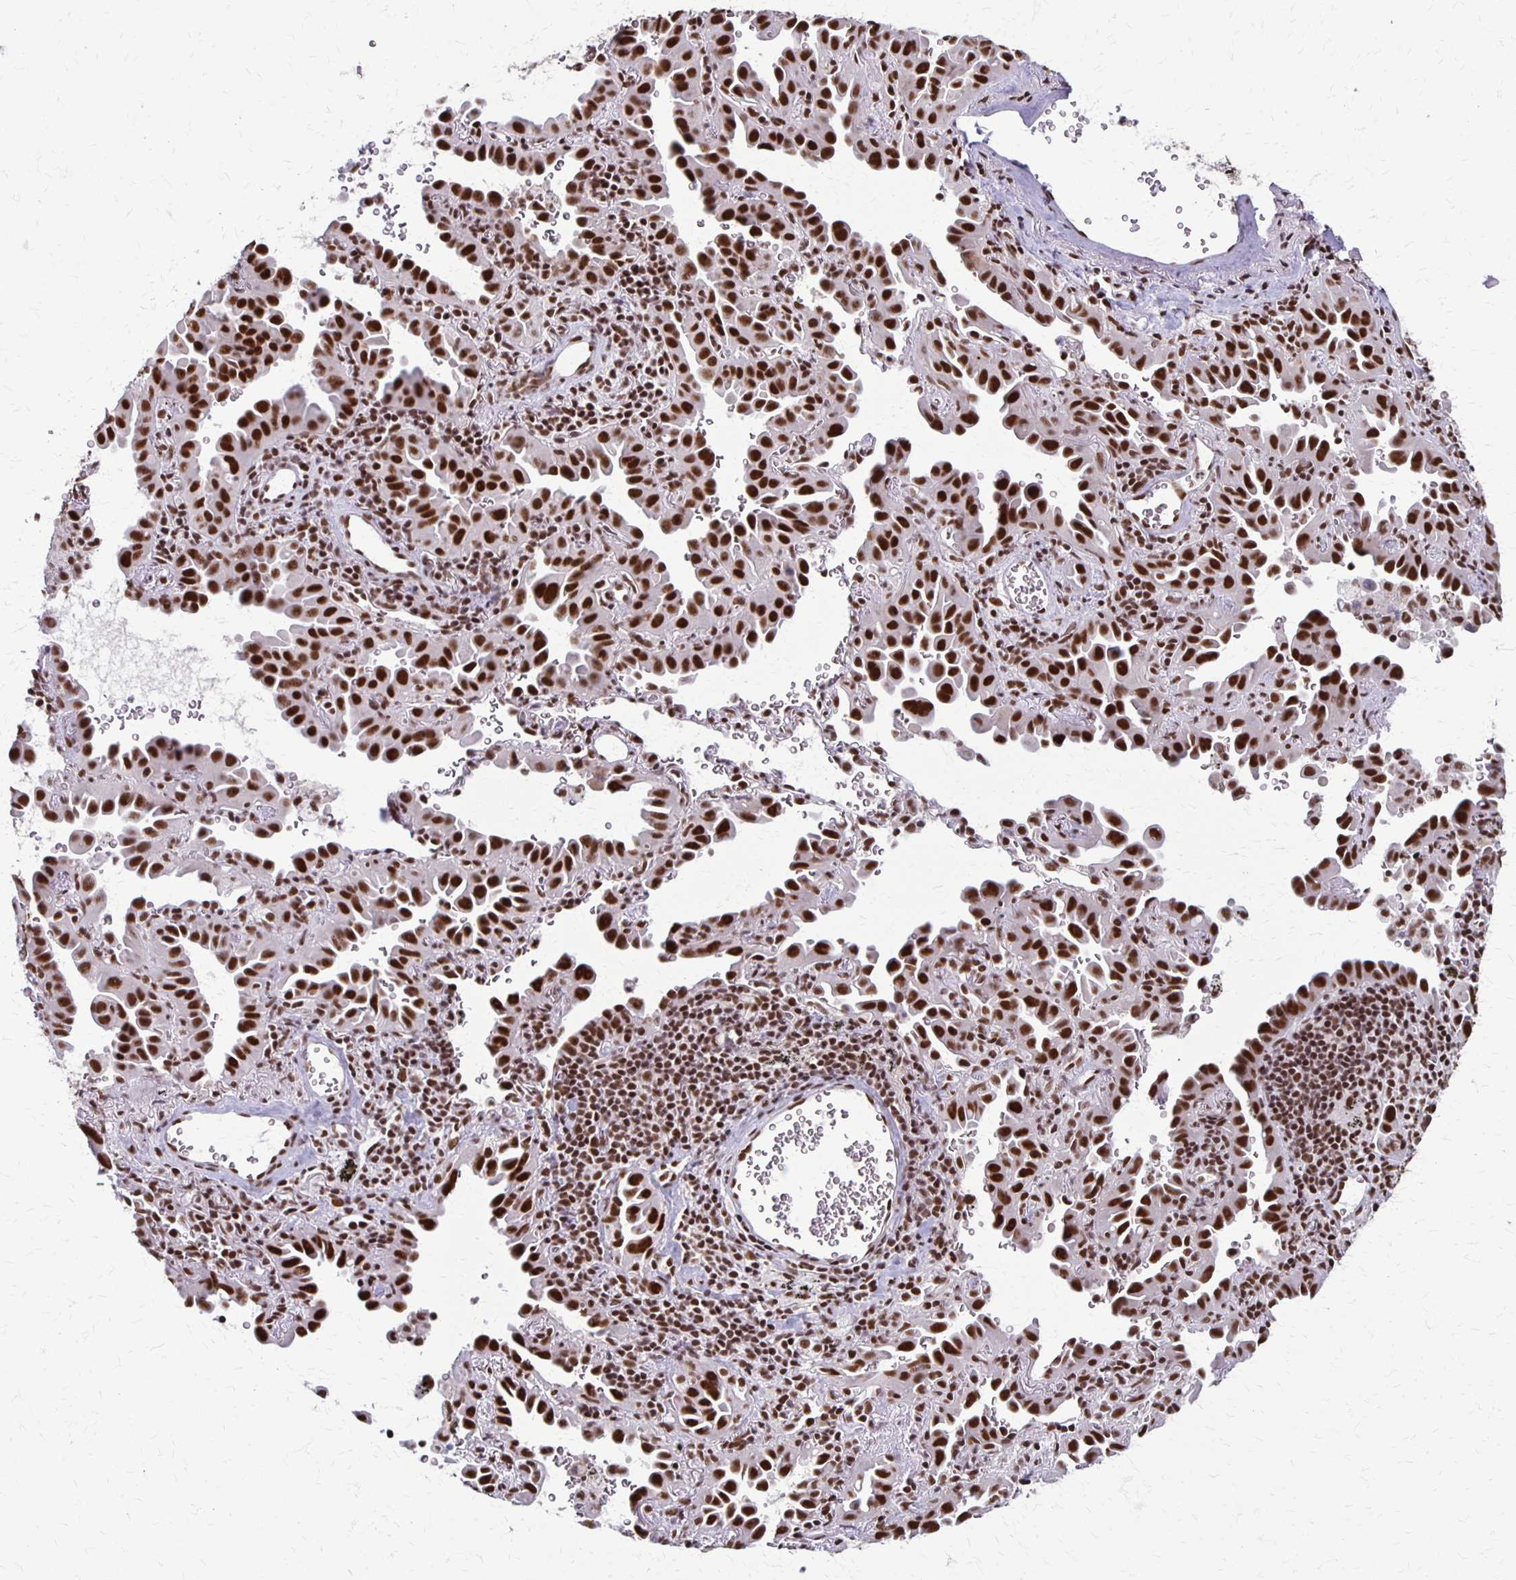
{"staining": {"intensity": "strong", "quantity": ">75%", "location": "nuclear"}, "tissue": "lung cancer", "cell_type": "Tumor cells", "image_type": "cancer", "snomed": [{"axis": "morphology", "description": "Adenocarcinoma, NOS"}, {"axis": "topography", "description": "Lung"}], "caption": "Human adenocarcinoma (lung) stained with a protein marker reveals strong staining in tumor cells.", "gene": "XRCC6", "patient": {"sex": "male", "age": 68}}